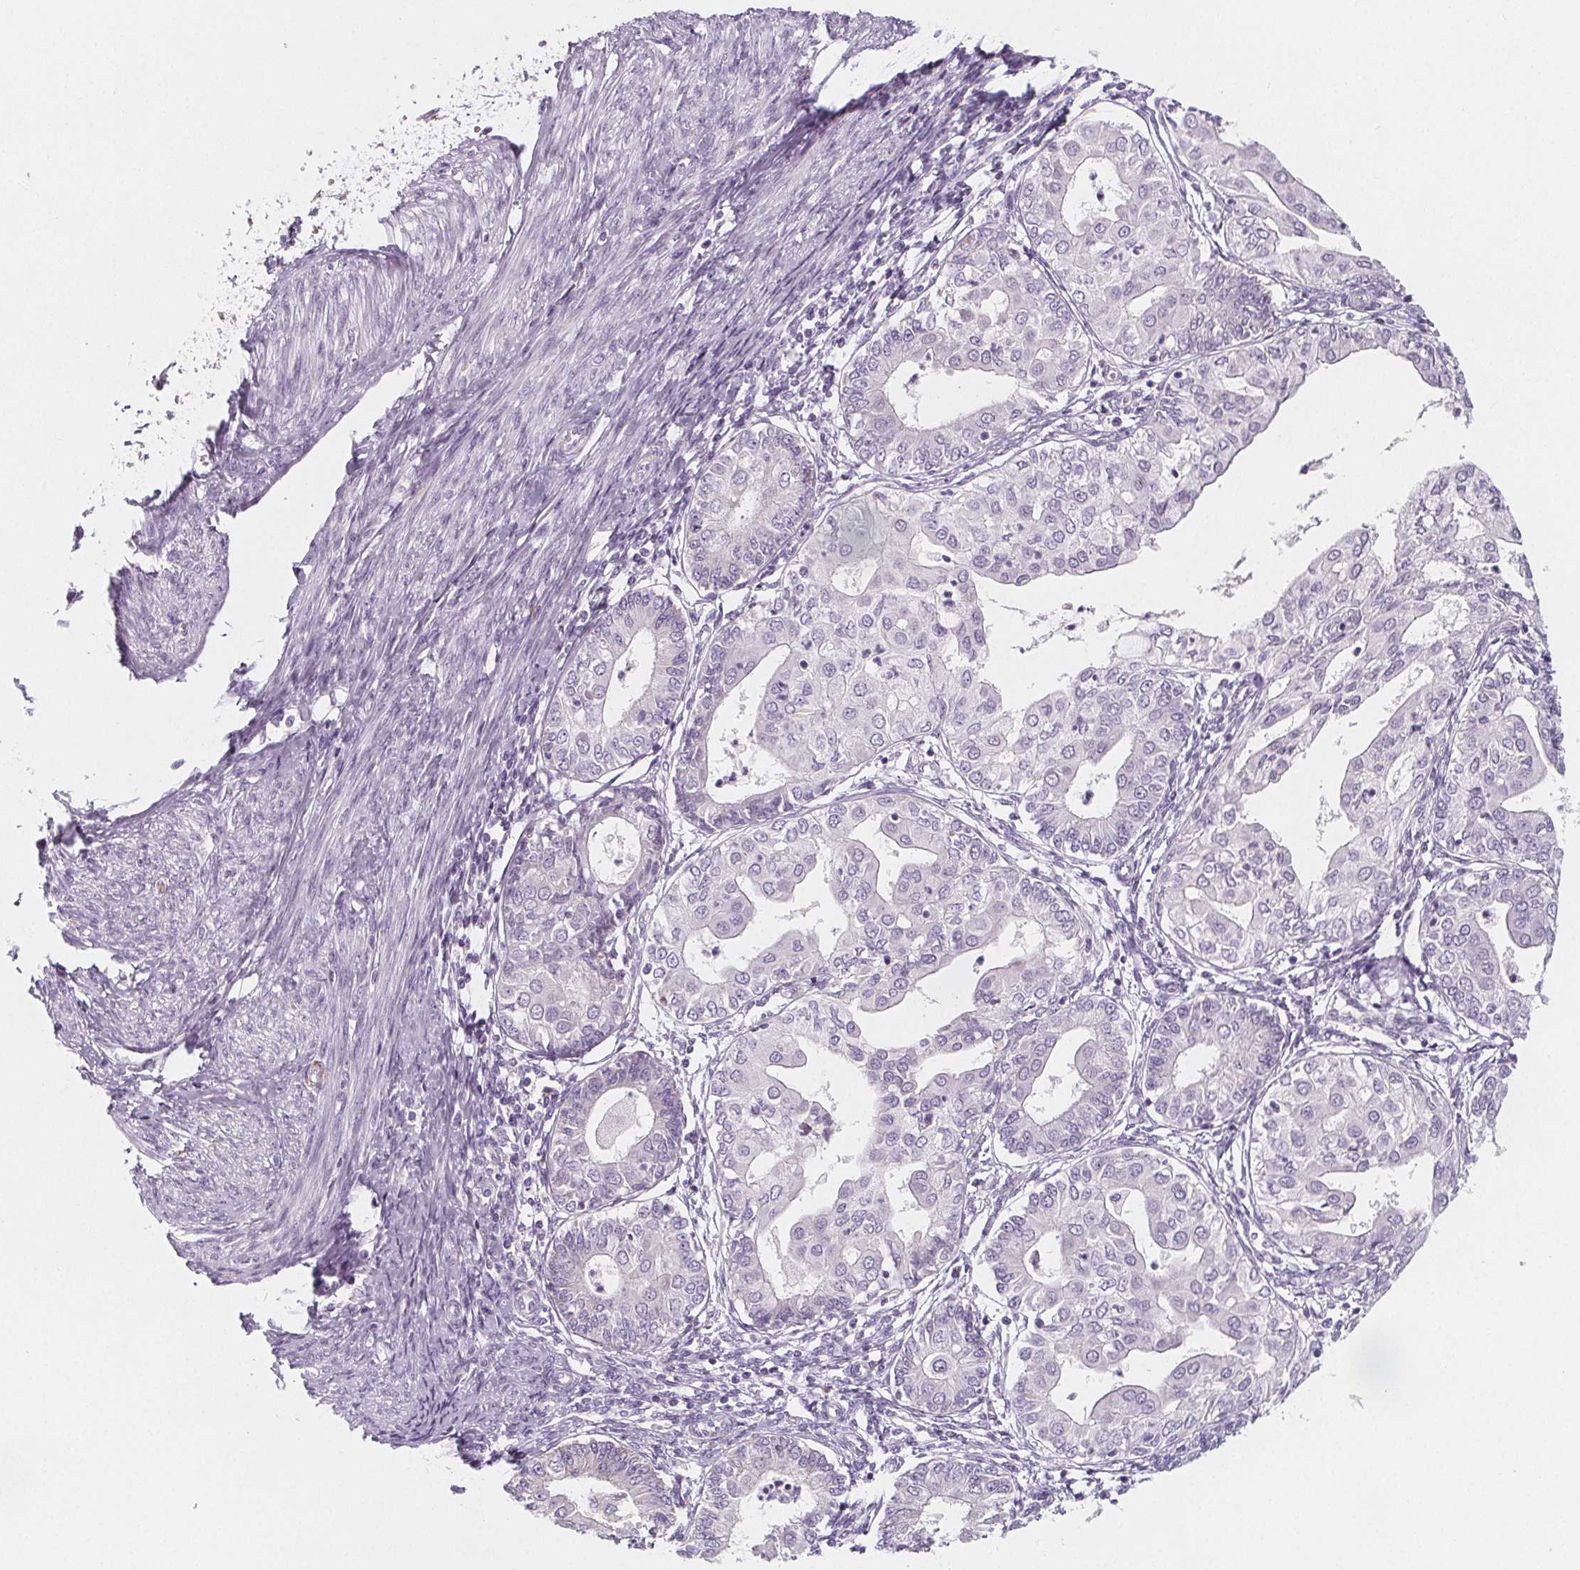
{"staining": {"intensity": "negative", "quantity": "none", "location": "none"}, "tissue": "endometrial cancer", "cell_type": "Tumor cells", "image_type": "cancer", "snomed": [{"axis": "morphology", "description": "Adenocarcinoma, NOS"}, {"axis": "topography", "description": "Endometrium"}], "caption": "Human endometrial adenocarcinoma stained for a protein using IHC exhibits no staining in tumor cells.", "gene": "IL17C", "patient": {"sex": "female", "age": 68}}